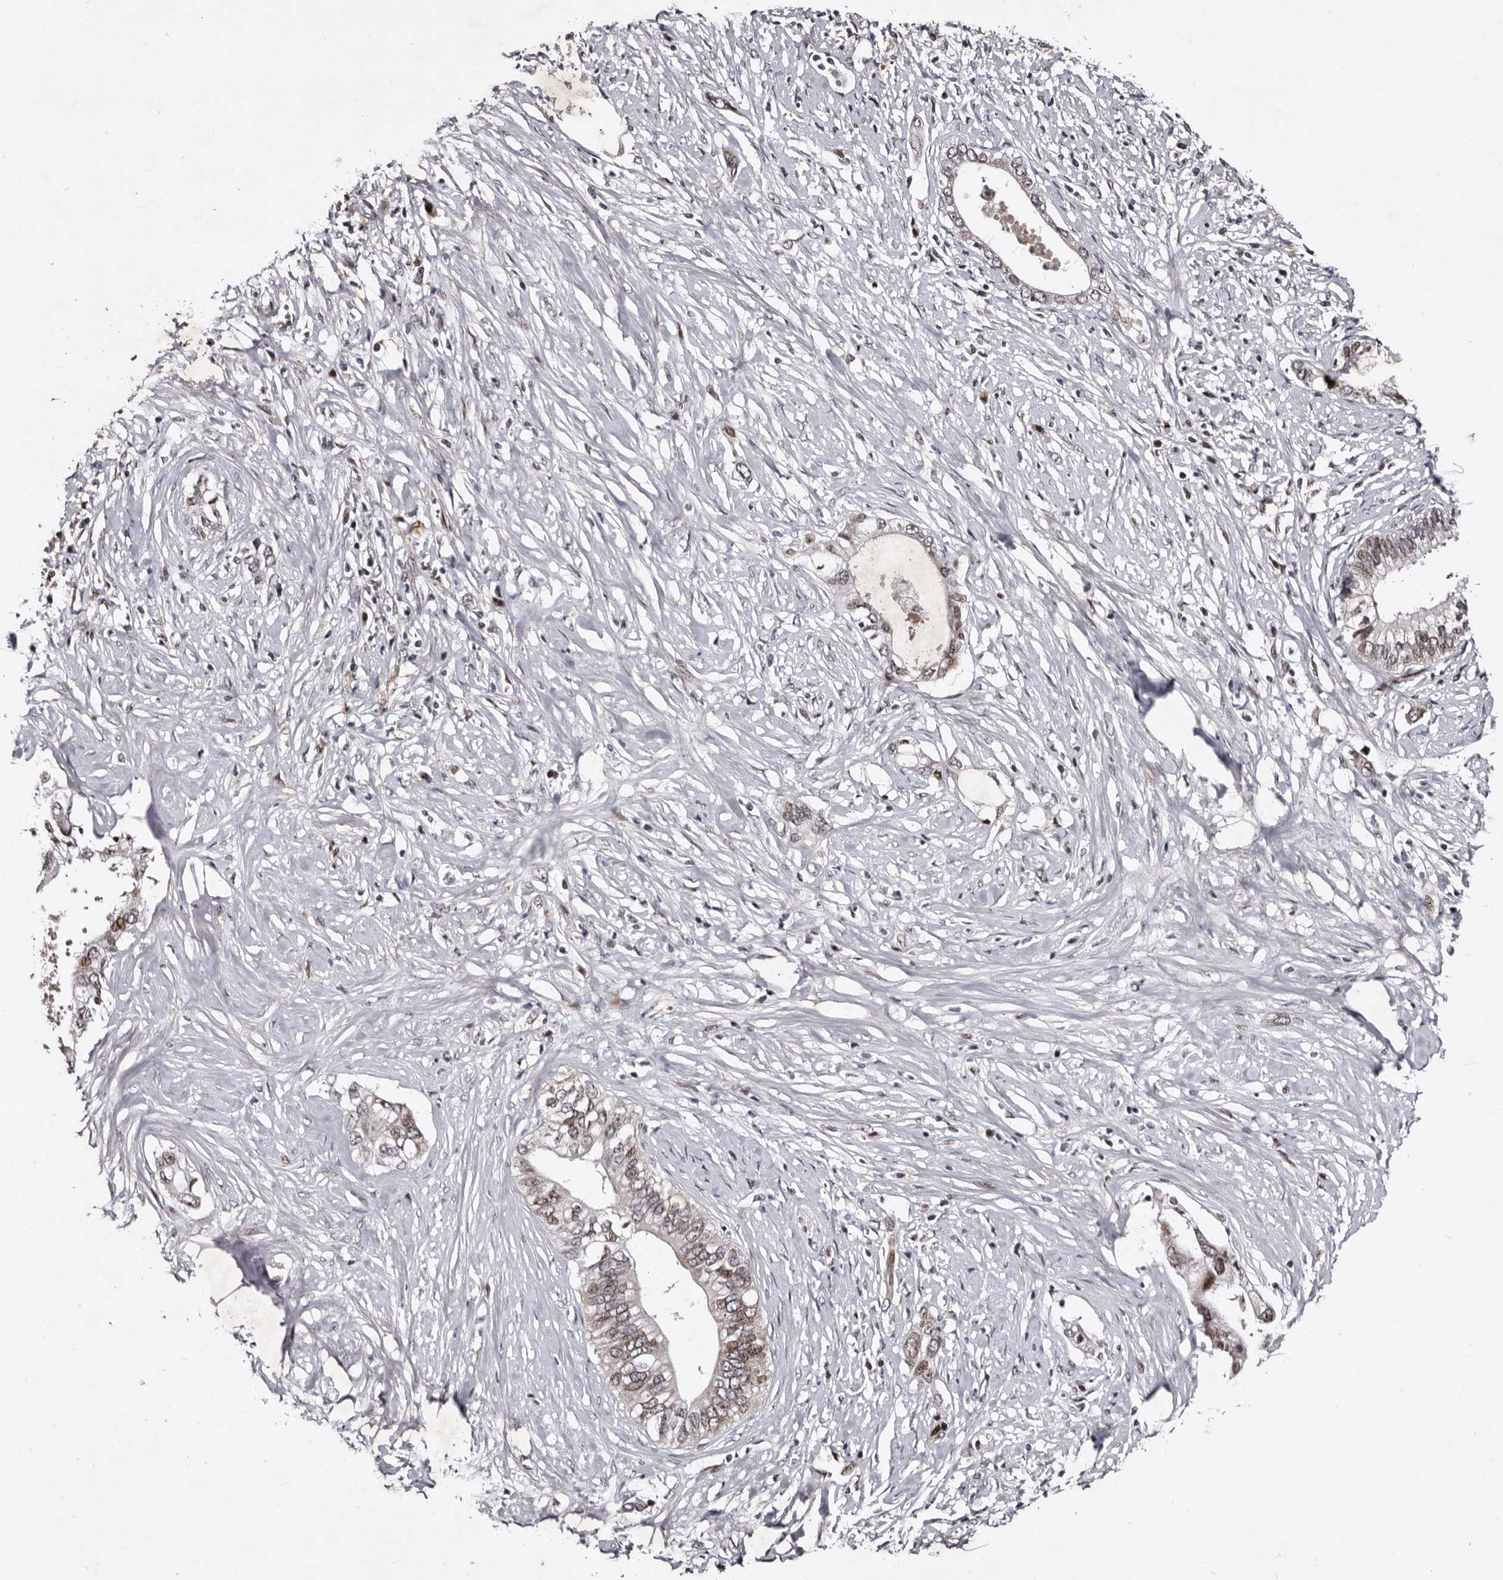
{"staining": {"intensity": "weak", "quantity": "25%-75%", "location": "nuclear"}, "tissue": "pancreatic cancer", "cell_type": "Tumor cells", "image_type": "cancer", "snomed": [{"axis": "morphology", "description": "Normal tissue, NOS"}, {"axis": "morphology", "description": "Adenocarcinoma, NOS"}, {"axis": "topography", "description": "Pancreas"}, {"axis": "topography", "description": "Peripheral nerve tissue"}], "caption": "High-power microscopy captured an immunohistochemistry histopathology image of pancreatic cancer, revealing weak nuclear positivity in about 25%-75% of tumor cells.", "gene": "TNKS", "patient": {"sex": "male", "age": 59}}